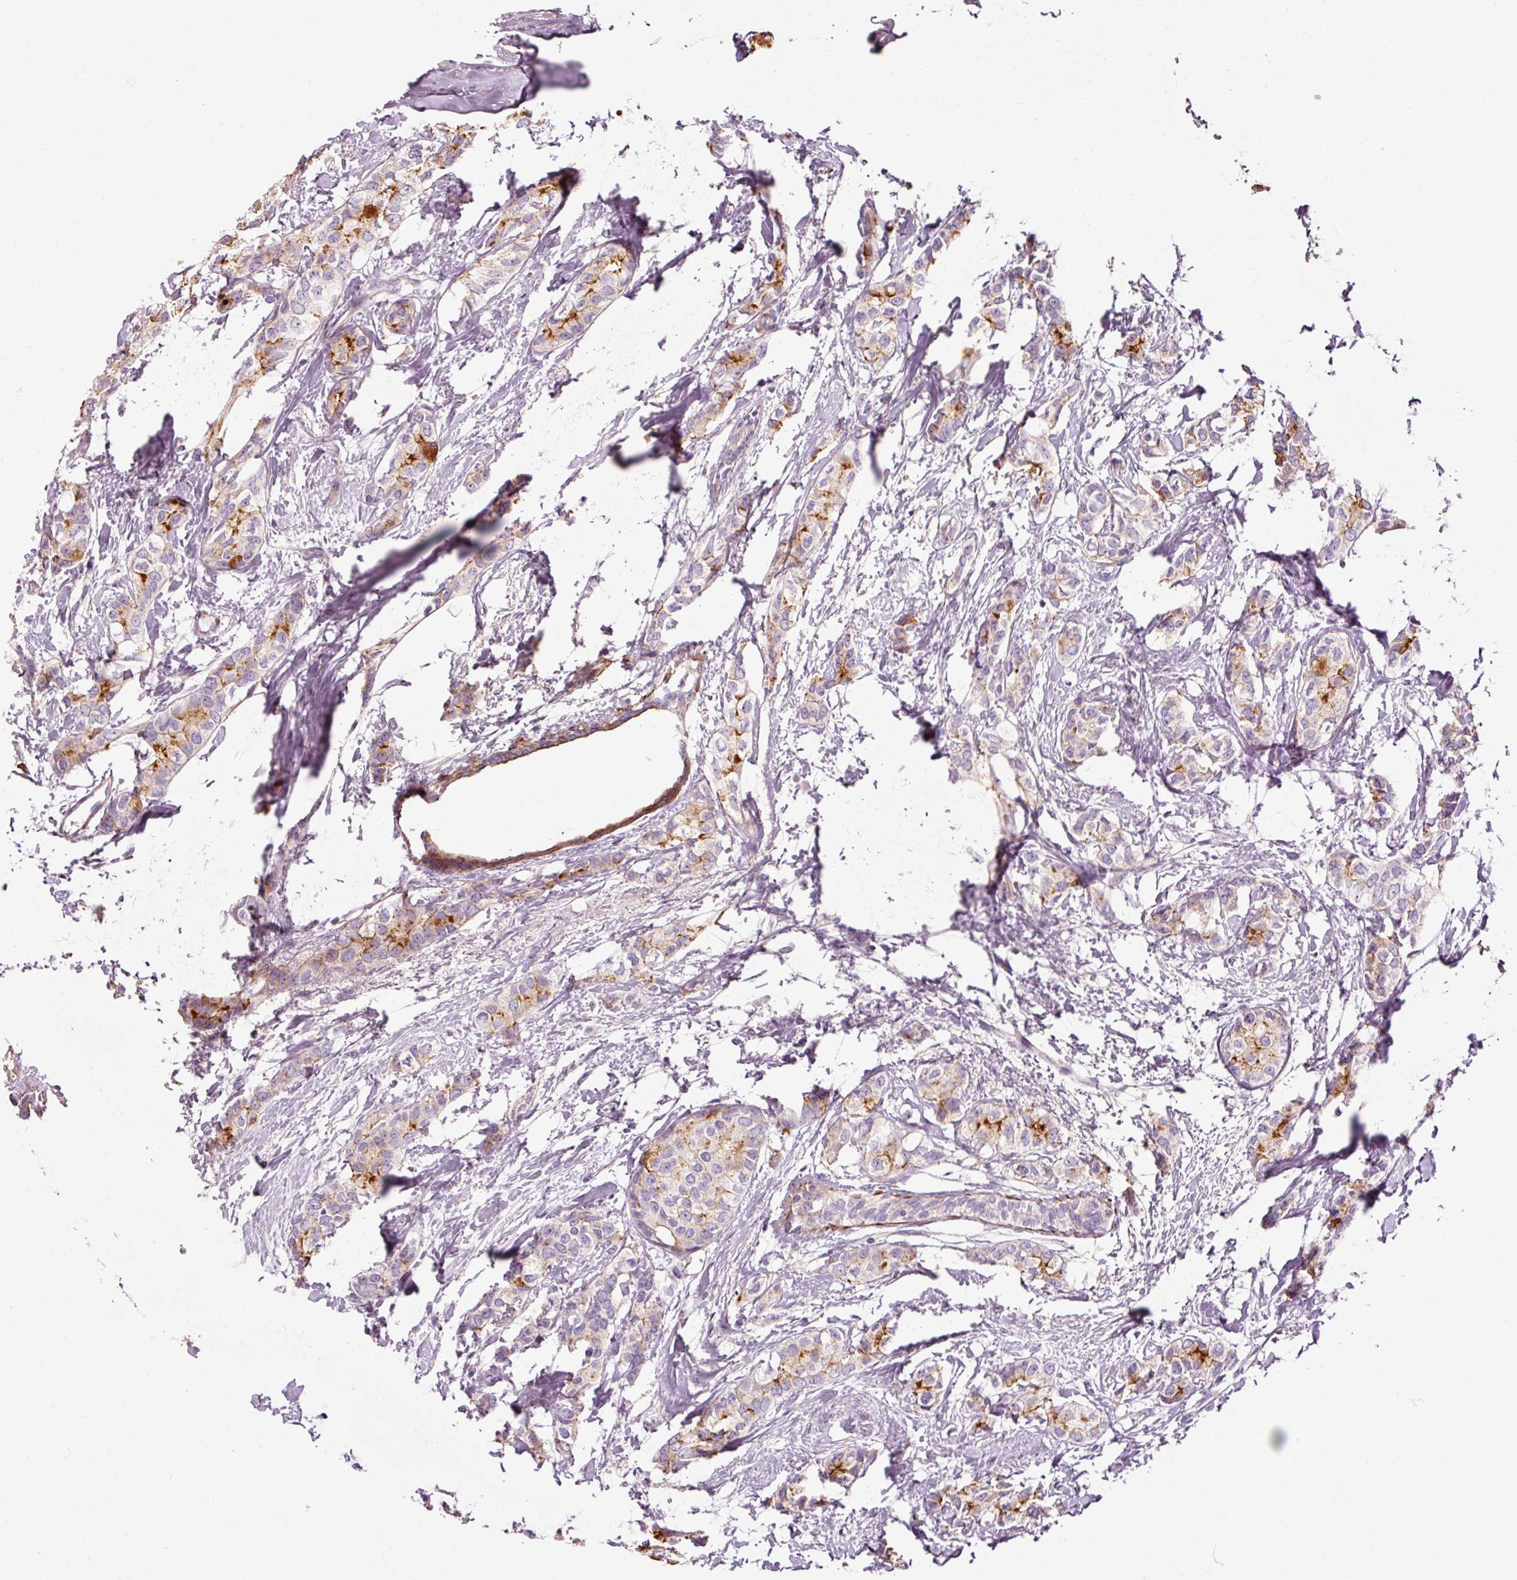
{"staining": {"intensity": "strong", "quantity": "<25%", "location": "cytoplasmic/membranous"}, "tissue": "breast cancer", "cell_type": "Tumor cells", "image_type": "cancer", "snomed": [{"axis": "morphology", "description": "Duct carcinoma"}, {"axis": "topography", "description": "Breast"}], "caption": "Protein staining displays strong cytoplasmic/membranous staining in about <25% of tumor cells in breast invasive ductal carcinoma.", "gene": "ANKRD20A1", "patient": {"sex": "female", "age": 73}}